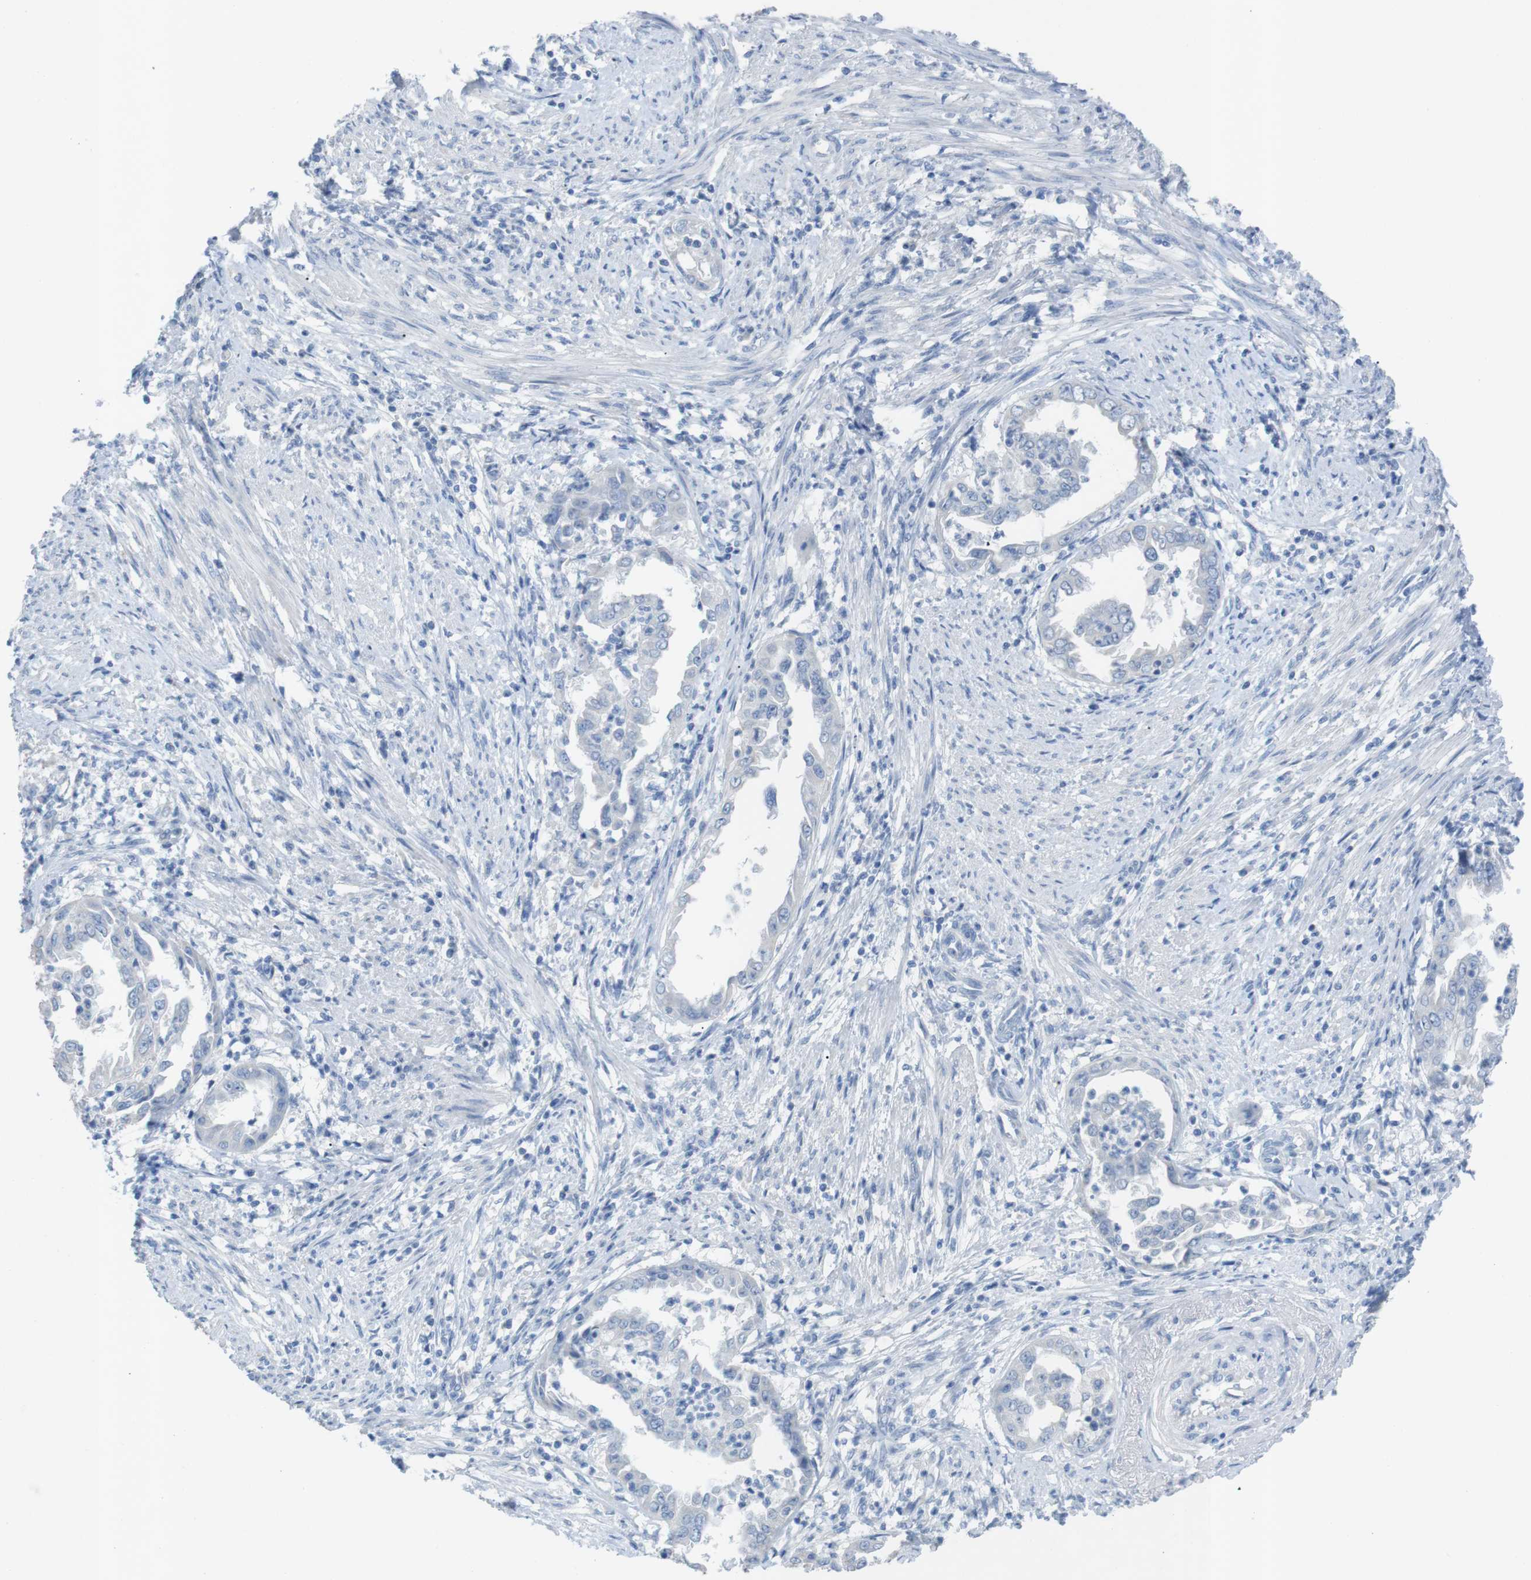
{"staining": {"intensity": "negative", "quantity": "none", "location": "none"}, "tissue": "endometrial cancer", "cell_type": "Tumor cells", "image_type": "cancer", "snomed": [{"axis": "morphology", "description": "Adenocarcinoma, NOS"}, {"axis": "topography", "description": "Endometrium"}], "caption": "Protein analysis of endometrial adenocarcinoma demonstrates no significant expression in tumor cells. The staining was performed using DAB to visualize the protein expression in brown, while the nuclei were stained in blue with hematoxylin (Magnification: 20x).", "gene": "SALL4", "patient": {"sex": "female", "age": 85}}